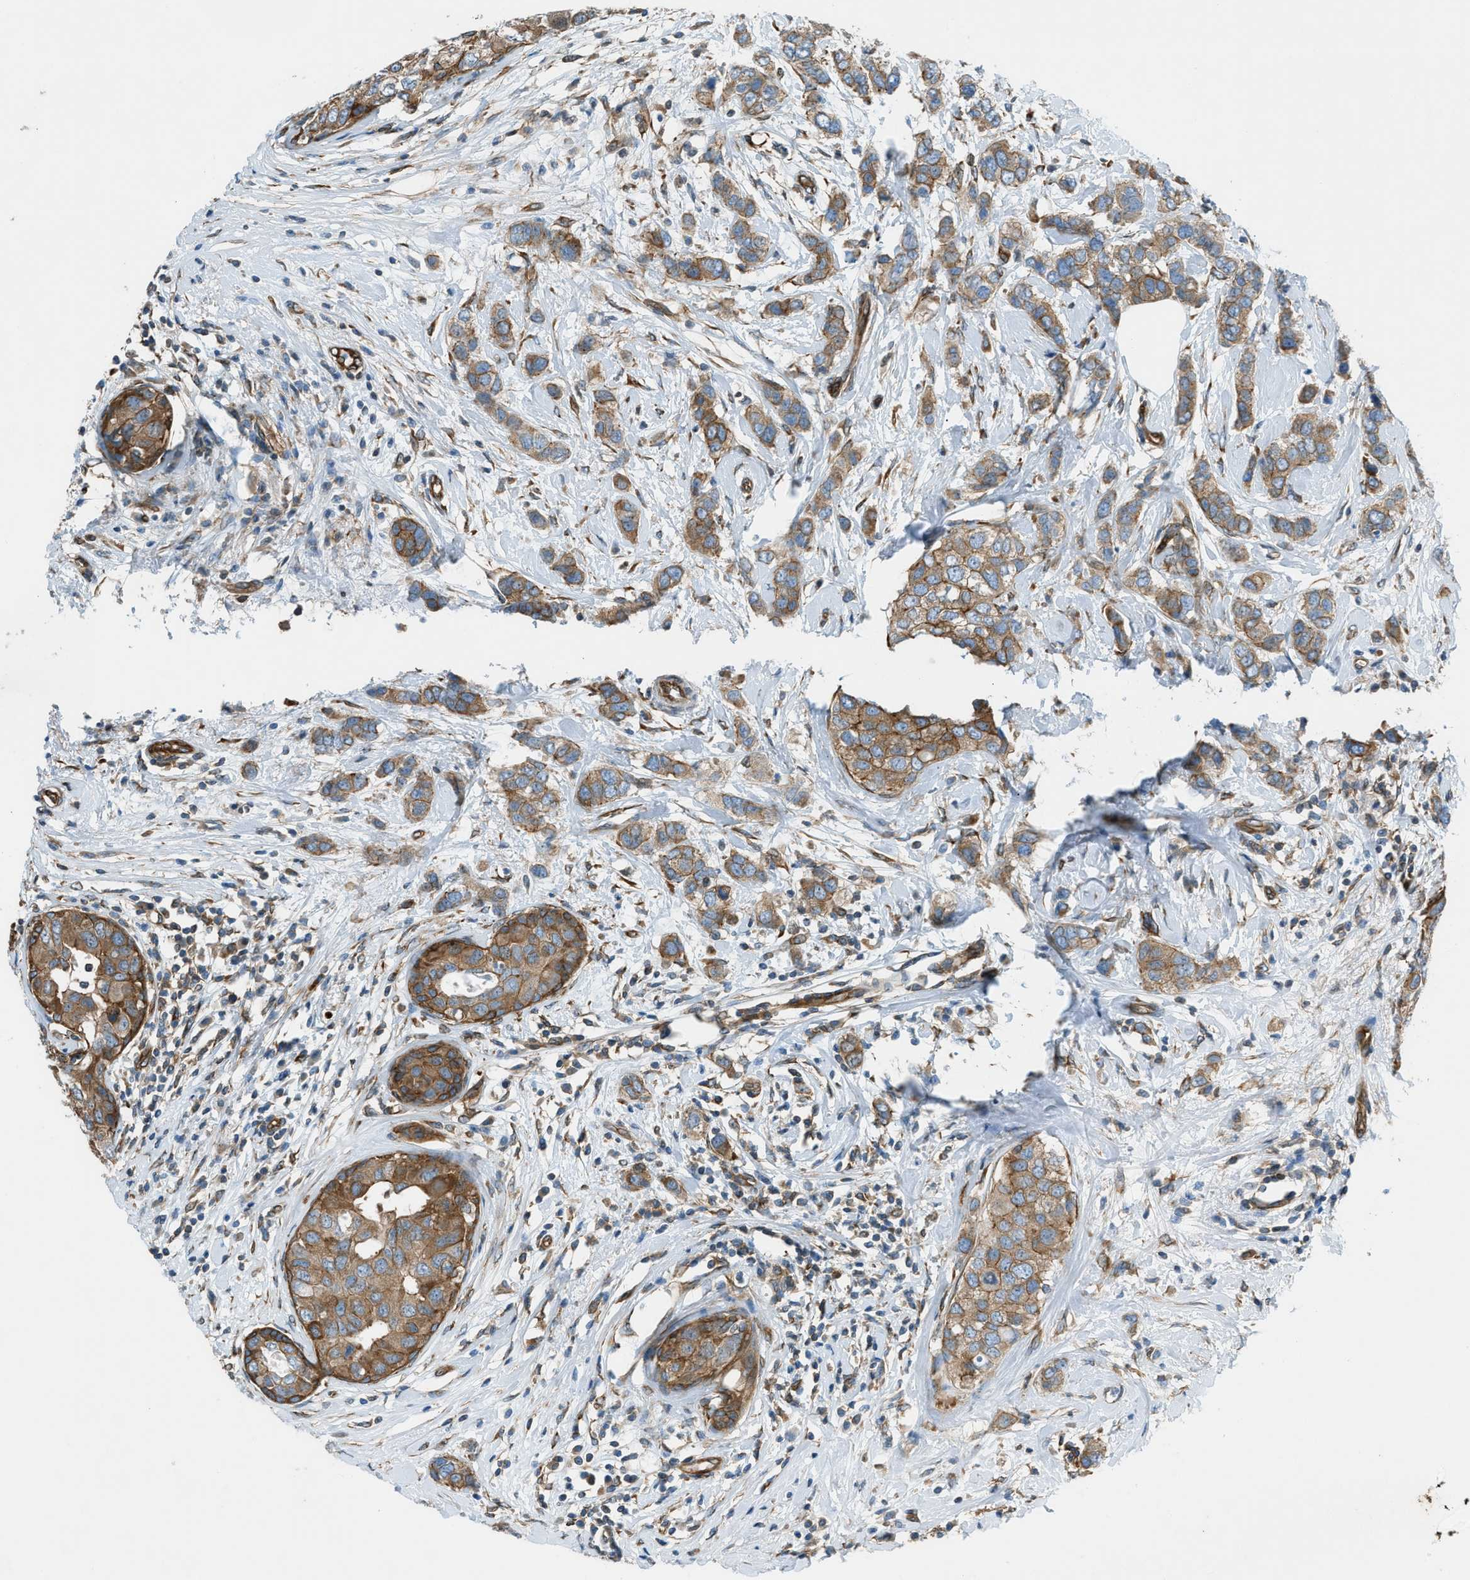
{"staining": {"intensity": "moderate", "quantity": ">75%", "location": "cytoplasmic/membranous"}, "tissue": "breast cancer", "cell_type": "Tumor cells", "image_type": "cancer", "snomed": [{"axis": "morphology", "description": "Duct carcinoma"}, {"axis": "topography", "description": "Breast"}], "caption": "Immunohistochemical staining of breast cancer displays medium levels of moderate cytoplasmic/membranous expression in approximately >75% of tumor cells.", "gene": "DMAC1", "patient": {"sex": "female", "age": 50}}